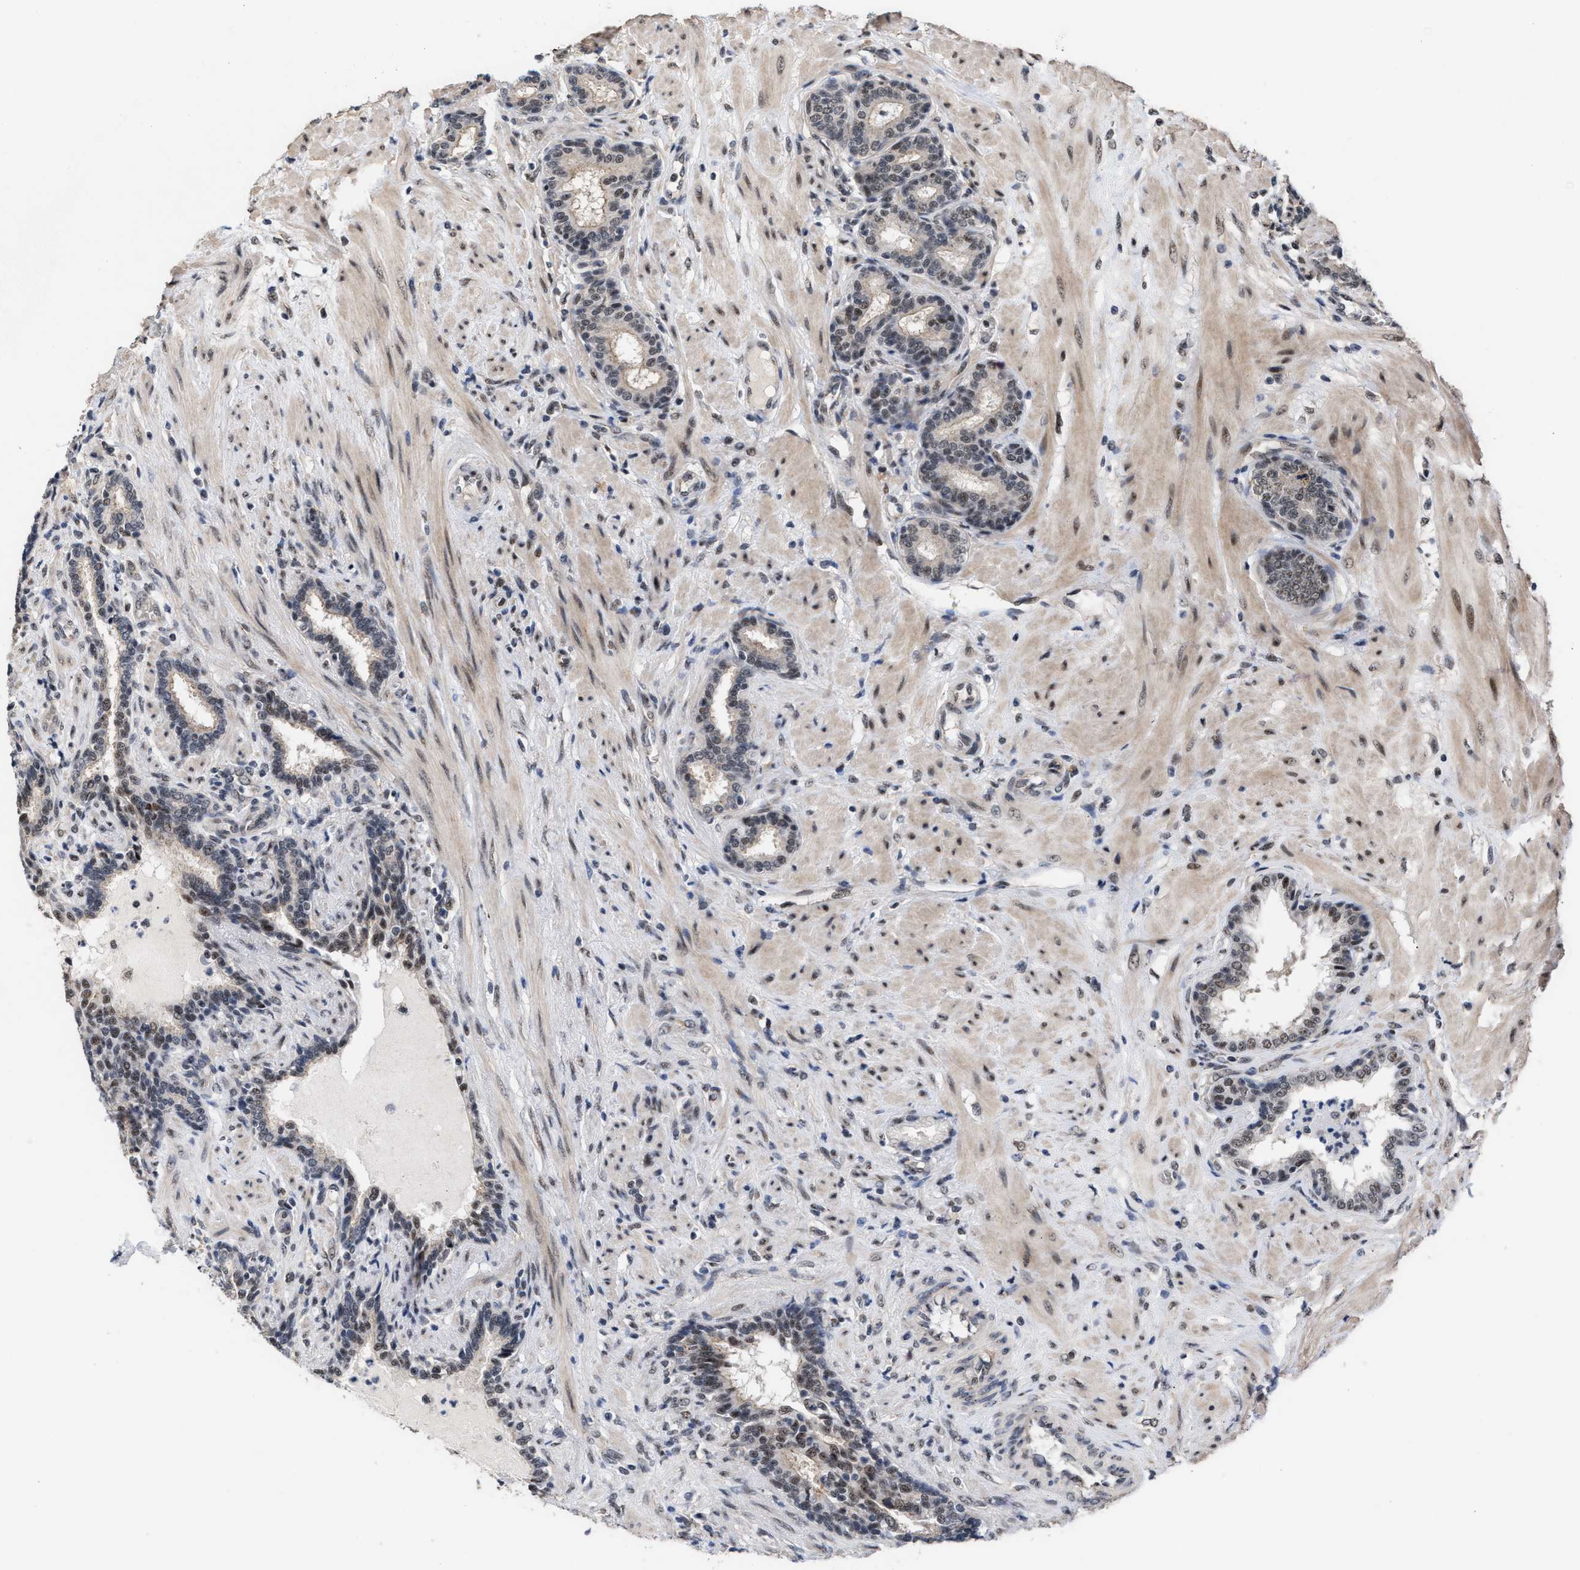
{"staining": {"intensity": "moderate", "quantity": "25%-75%", "location": "nuclear"}, "tissue": "prostate cancer", "cell_type": "Tumor cells", "image_type": "cancer", "snomed": [{"axis": "morphology", "description": "Adenocarcinoma, High grade"}, {"axis": "topography", "description": "Prostate"}], "caption": "IHC photomicrograph of neoplastic tissue: human prostate cancer stained using immunohistochemistry reveals medium levels of moderate protein expression localized specifically in the nuclear of tumor cells, appearing as a nuclear brown color.", "gene": "EIF4A3", "patient": {"sex": "male", "age": 50}}